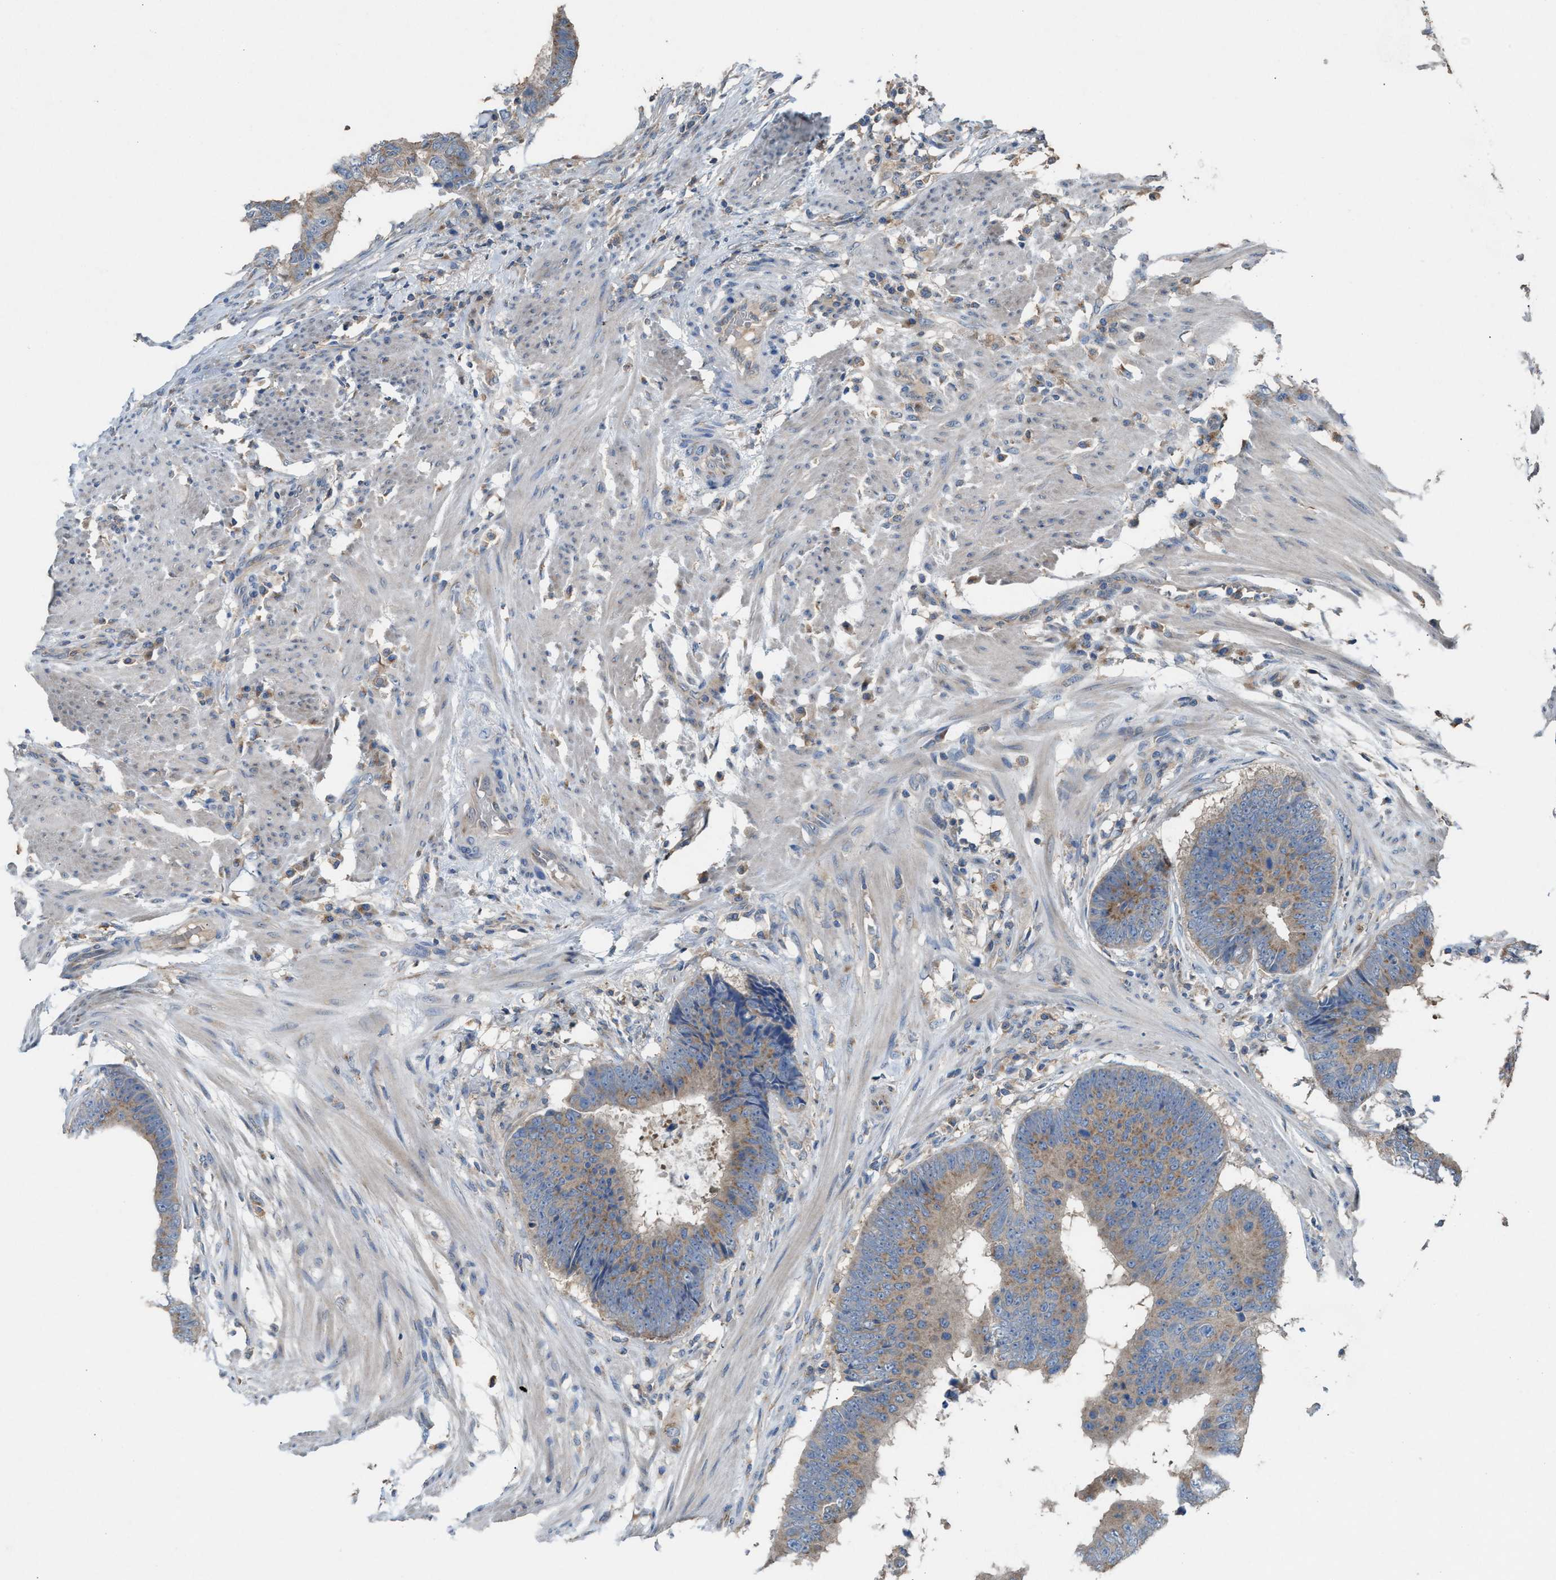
{"staining": {"intensity": "weak", "quantity": ">75%", "location": "cytoplasmic/membranous"}, "tissue": "colorectal cancer", "cell_type": "Tumor cells", "image_type": "cancer", "snomed": [{"axis": "morphology", "description": "Adenocarcinoma, NOS"}, {"axis": "topography", "description": "Colon"}], "caption": "Immunohistochemistry image of neoplastic tissue: colorectal cancer stained using immunohistochemistry displays low levels of weak protein expression localized specifically in the cytoplasmic/membranous of tumor cells, appearing as a cytoplasmic/membranous brown color.", "gene": "TPK1", "patient": {"sex": "male", "age": 56}}